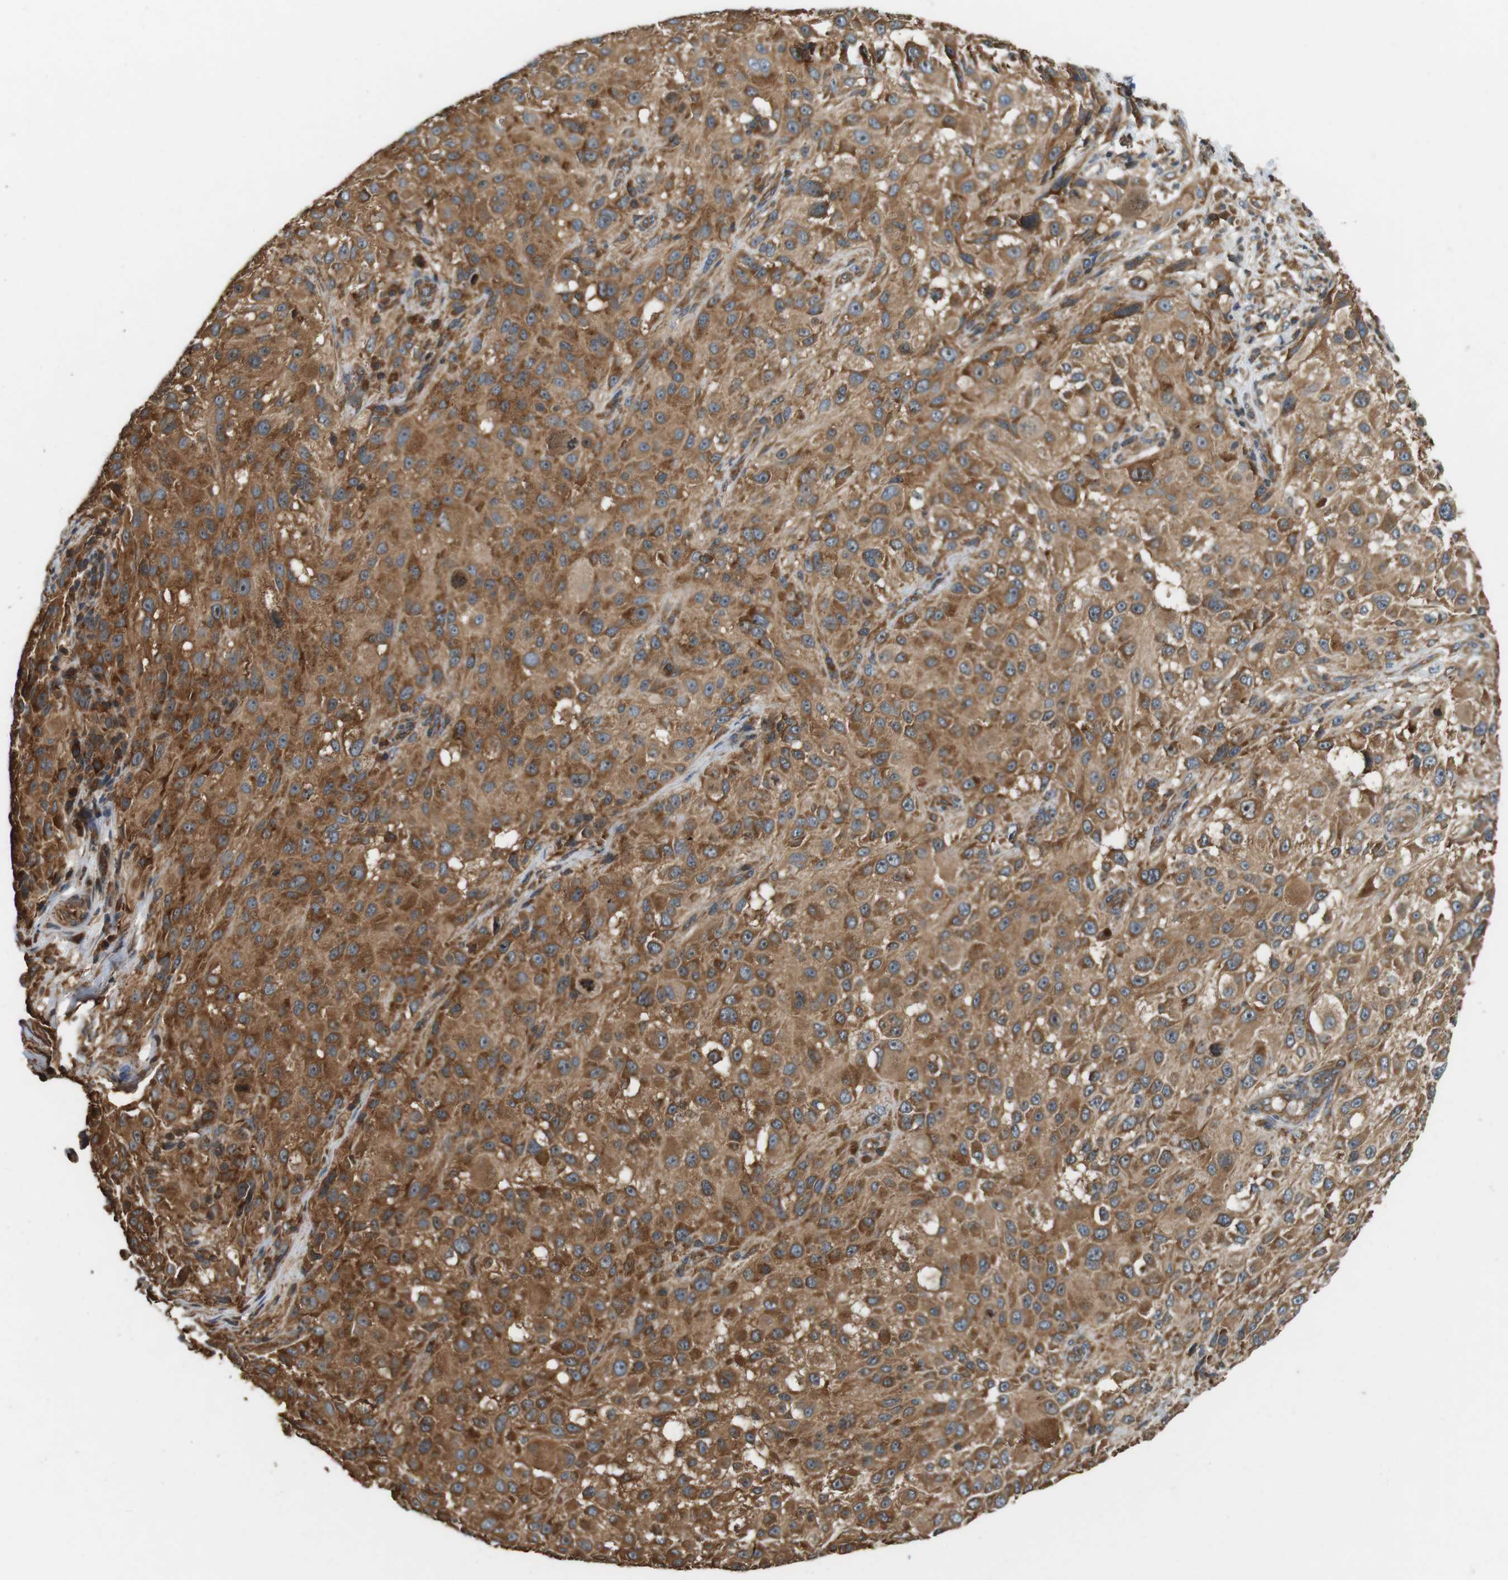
{"staining": {"intensity": "moderate", "quantity": ">75%", "location": "cytoplasmic/membranous"}, "tissue": "melanoma", "cell_type": "Tumor cells", "image_type": "cancer", "snomed": [{"axis": "morphology", "description": "Necrosis, NOS"}, {"axis": "morphology", "description": "Malignant melanoma, NOS"}, {"axis": "topography", "description": "Skin"}], "caption": "Melanoma tissue shows moderate cytoplasmic/membranous staining in approximately >75% of tumor cells Ihc stains the protein of interest in brown and the nuclei are stained blue.", "gene": "PA2G4", "patient": {"sex": "female", "age": 87}}